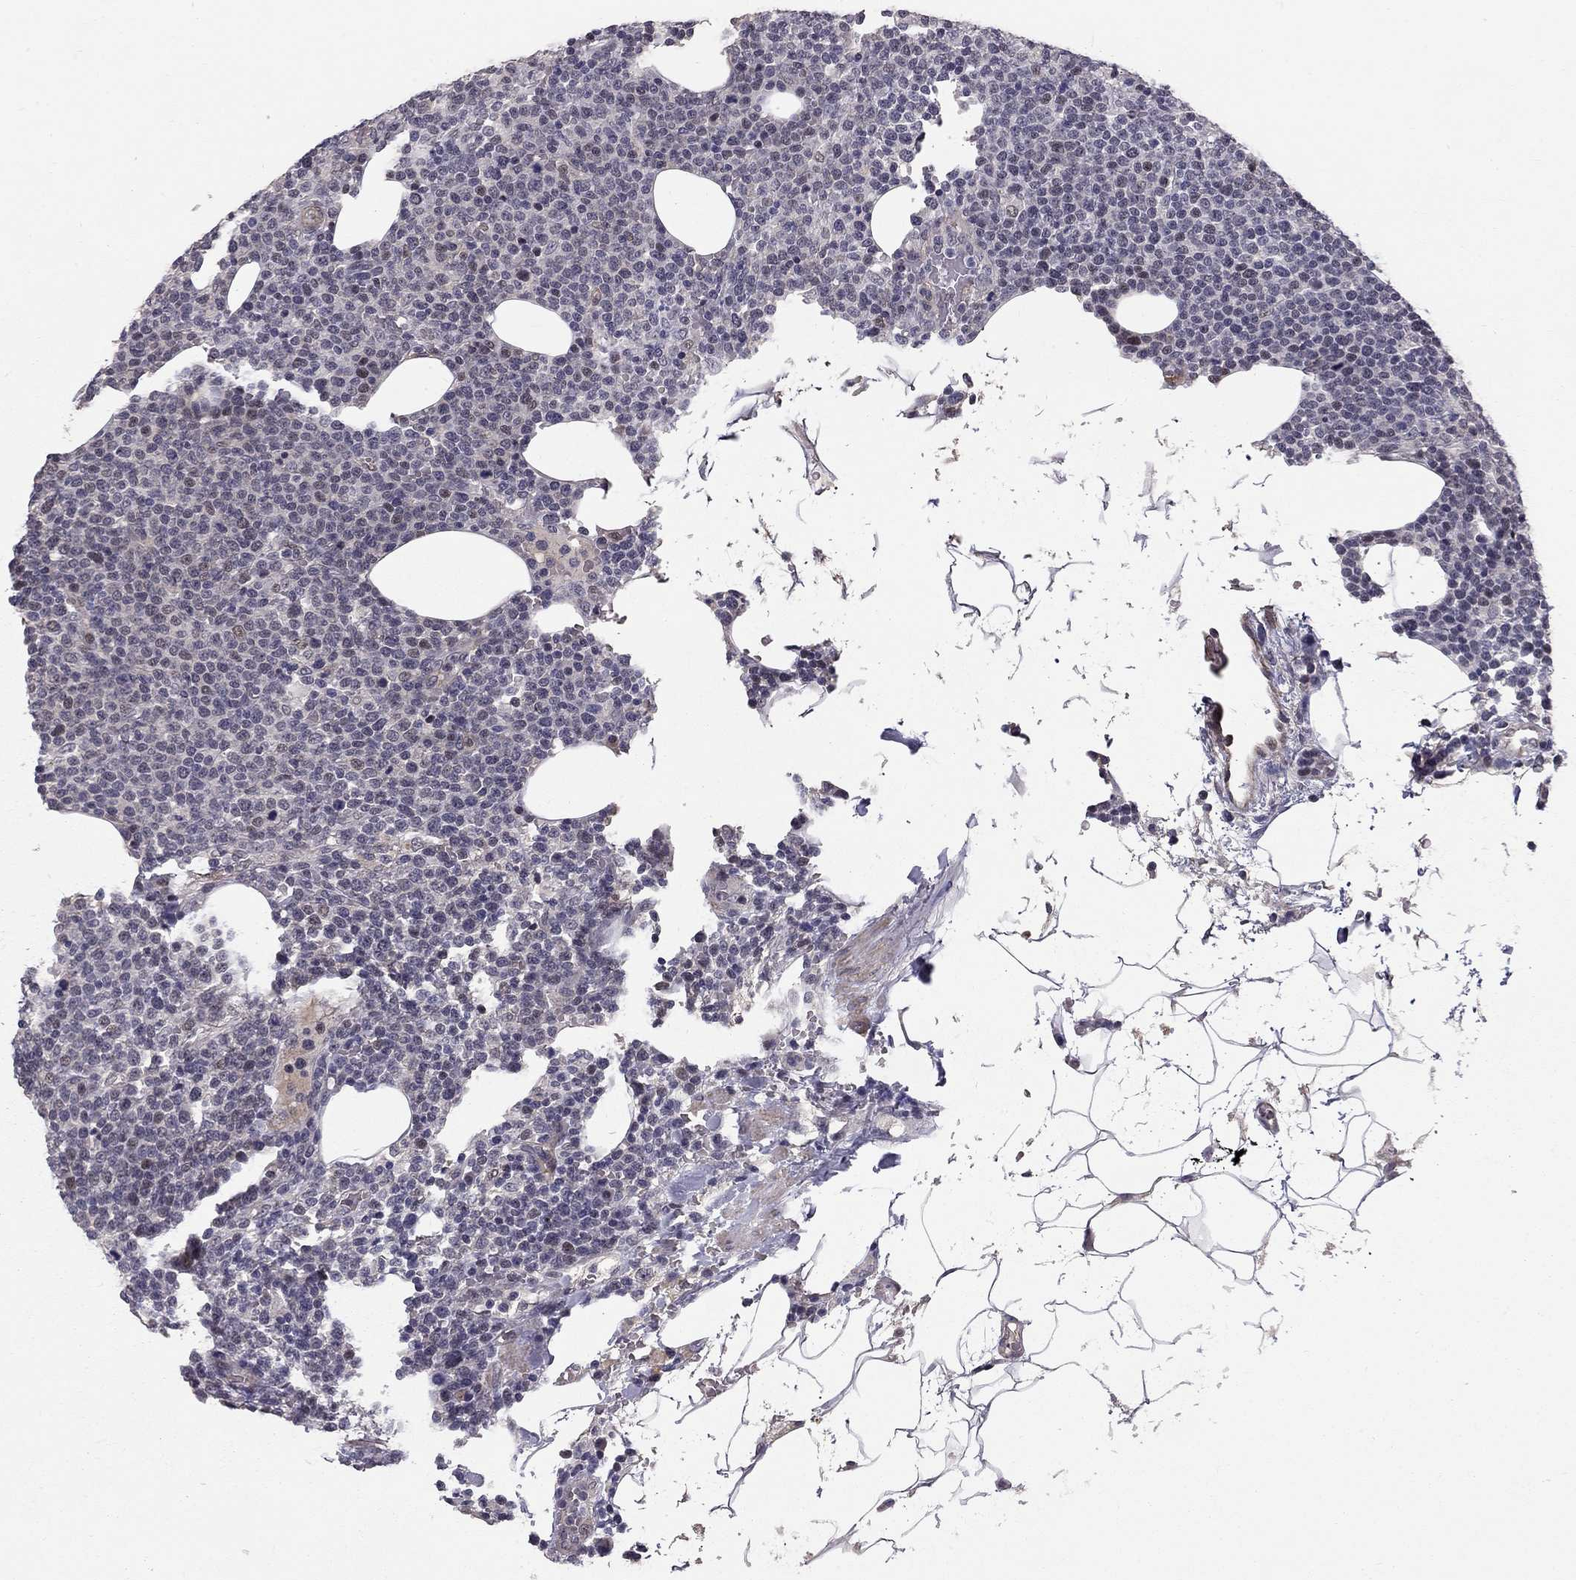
{"staining": {"intensity": "negative", "quantity": "none", "location": "none"}, "tissue": "lymphoma", "cell_type": "Tumor cells", "image_type": "cancer", "snomed": [{"axis": "morphology", "description": "Malignant lymphoma, non-Hodgkin's type, High grade"}, {"axis": "topography", "description": "Lymph node"}], "caption": "This is a histopathology image of immunohistochemistry staining of lymphoma, which shows no expression in tumor cells.", "gene": "GJB4", "patient": {"sex": "male", "age": 61}}